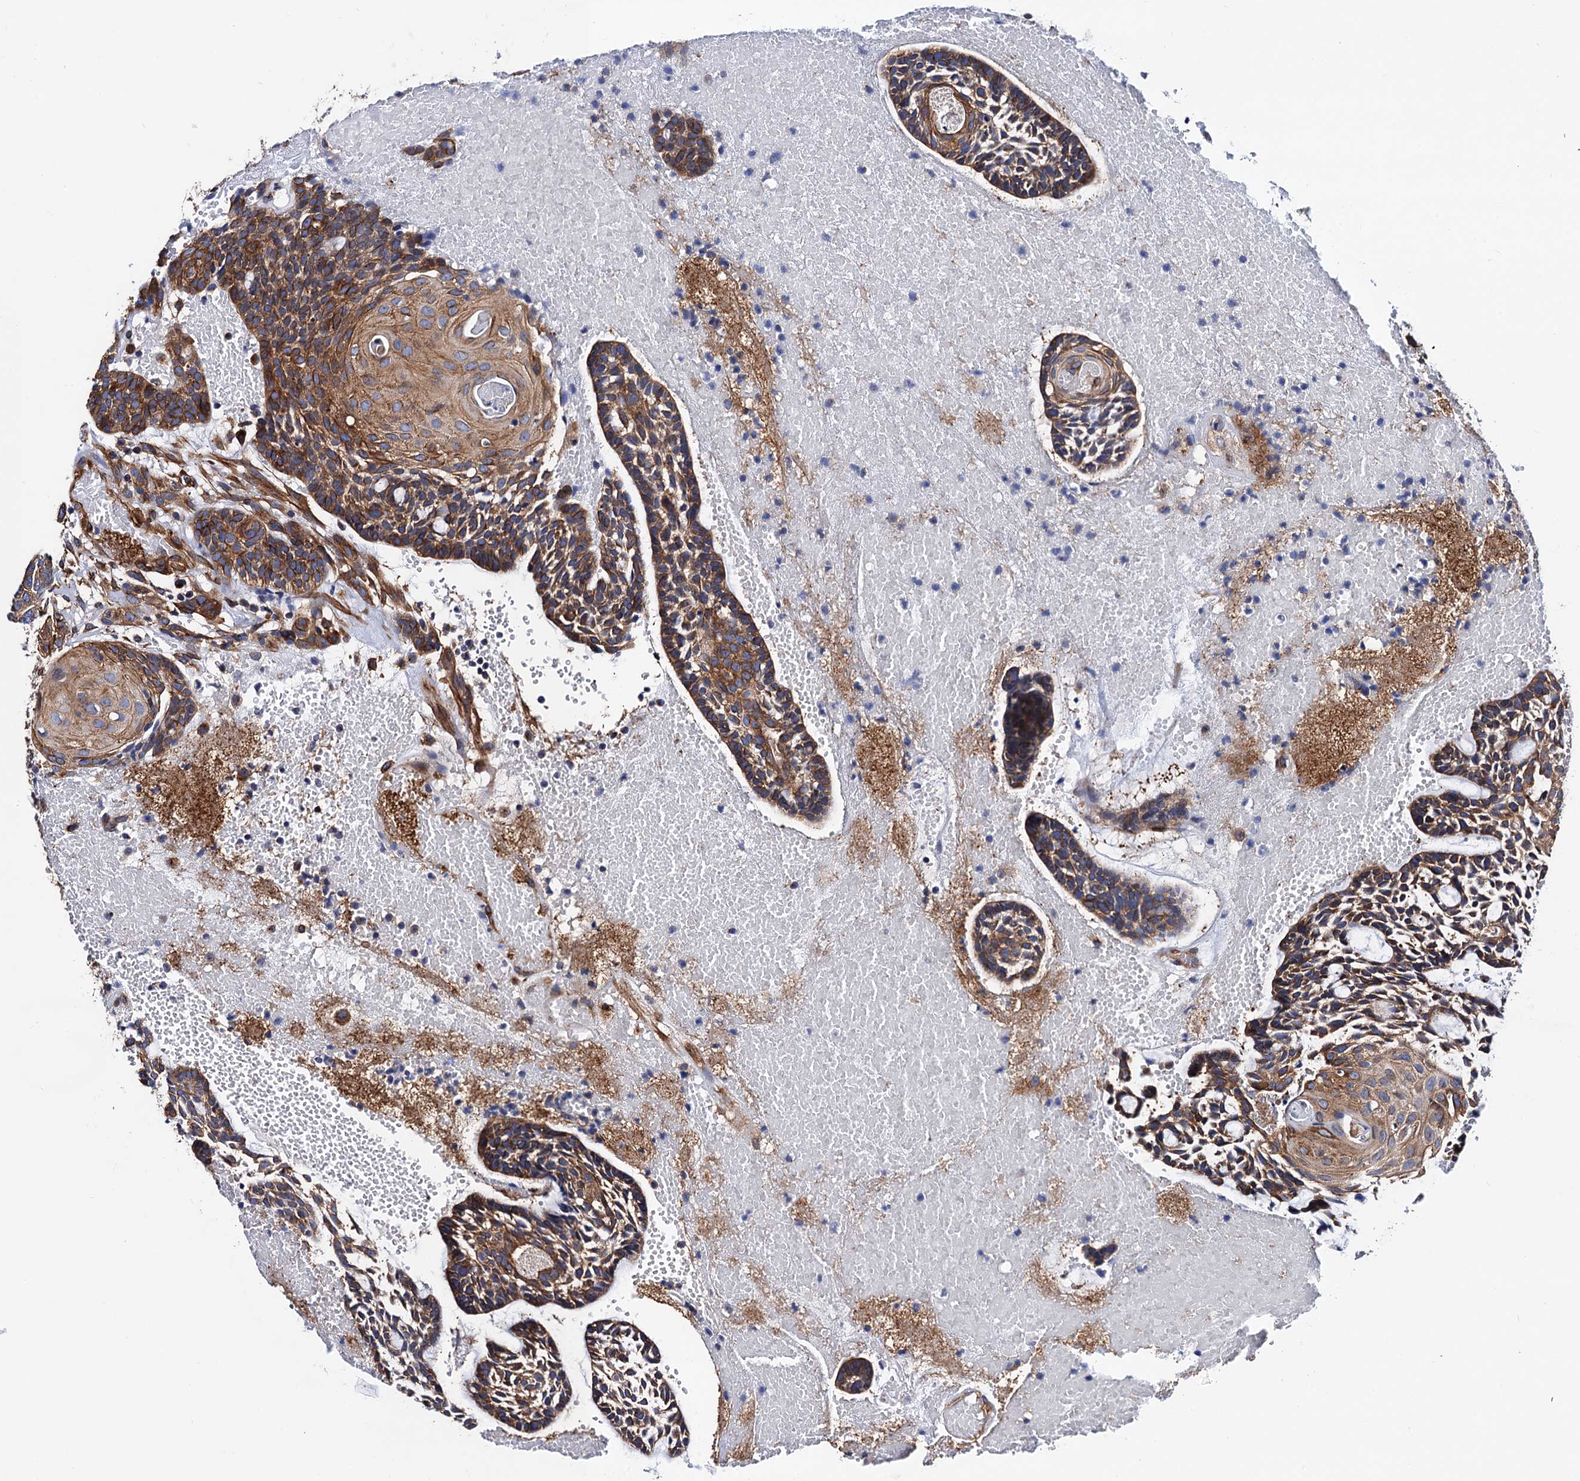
{"staining": {"intensity": "strong", "quantity": ">75%", "location": "cytoplasmic/membranous"}, "tissue": "head and neck cancer", "cell_type": "Tumor cells", "image_type": "cancer", "snomed": [{"axis": "morphology", "description": "Adenocarcinoma, NOS"}, {"axis": "topography", "description": "Subcutis"}, {"axis": "topography", "description": "Head-Neck"}], "caption": "Immunohistochemistry photomicrograph of human head and neck cancer (adenocarcinoma) stained for a protein (brown), which demonstrates high levels of strong cytoplasmic/membranous staining in about >75% of tumor cells.", "gene": "ZDHHC18", "patient": {"sex": "female", "age": 73}}